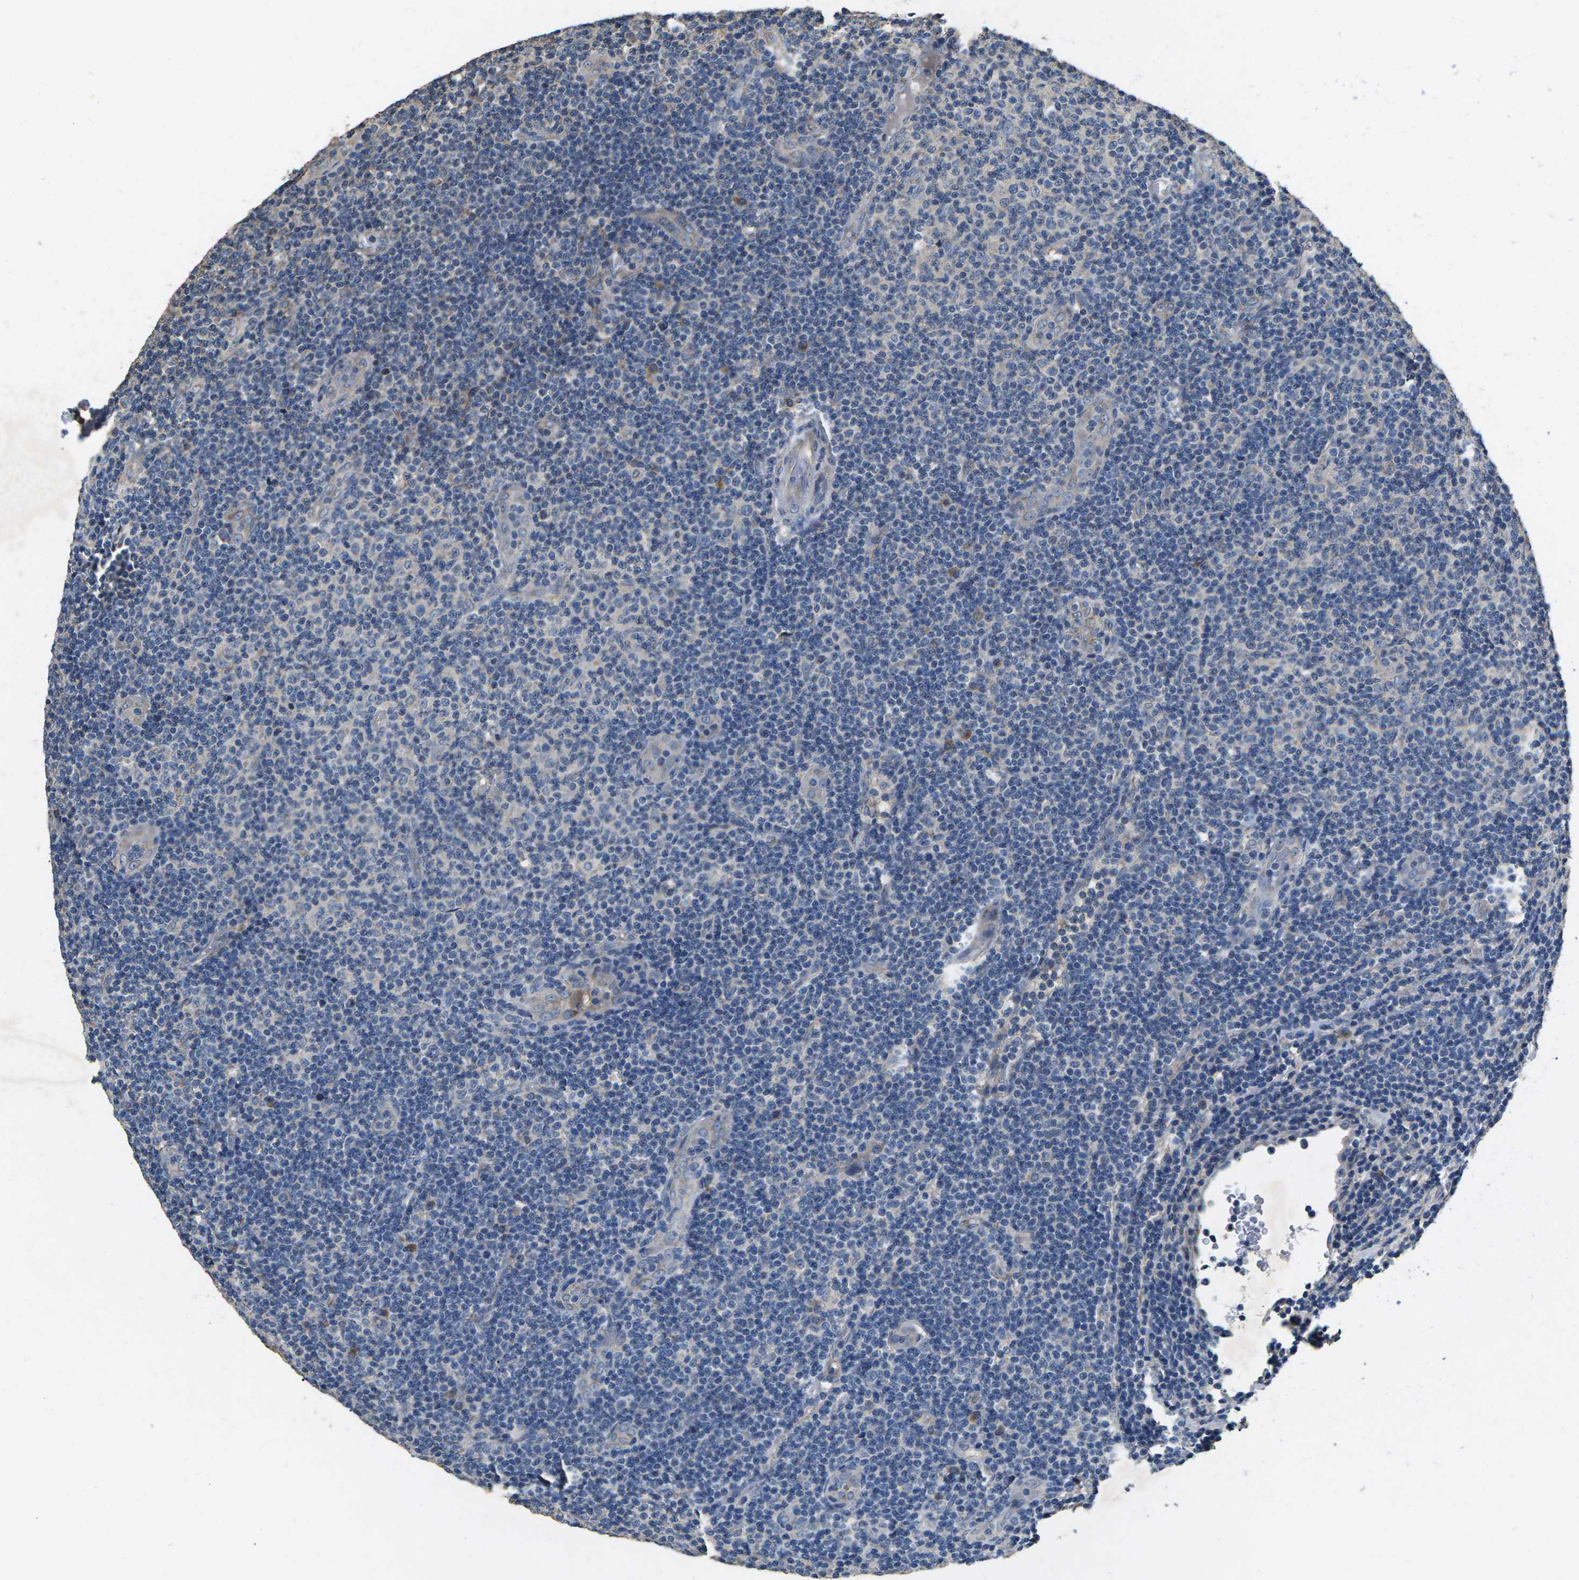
{"staining": {"intensity": "negative", "quantity": "none", "location": "none"}, "tissue": "lymphoma", "cell_type": "Tumor cells", "image_type": "cancer", "snomed": [{"axis": "morphology", "description": "Malignant lymphoma, non-Hodgkin's type, Low grade"}, {"axis": "topography", "description": "Lymph node"}], "caption": "Immunohistochemical staining of lymphoma demonstrates no significant staining in tumor cells. (Immunohistochemistry (ihc), brightfield microscopy, high magnification).", "gene": "B4GAT1", "patient": {"sex": "male", "age": 83}}